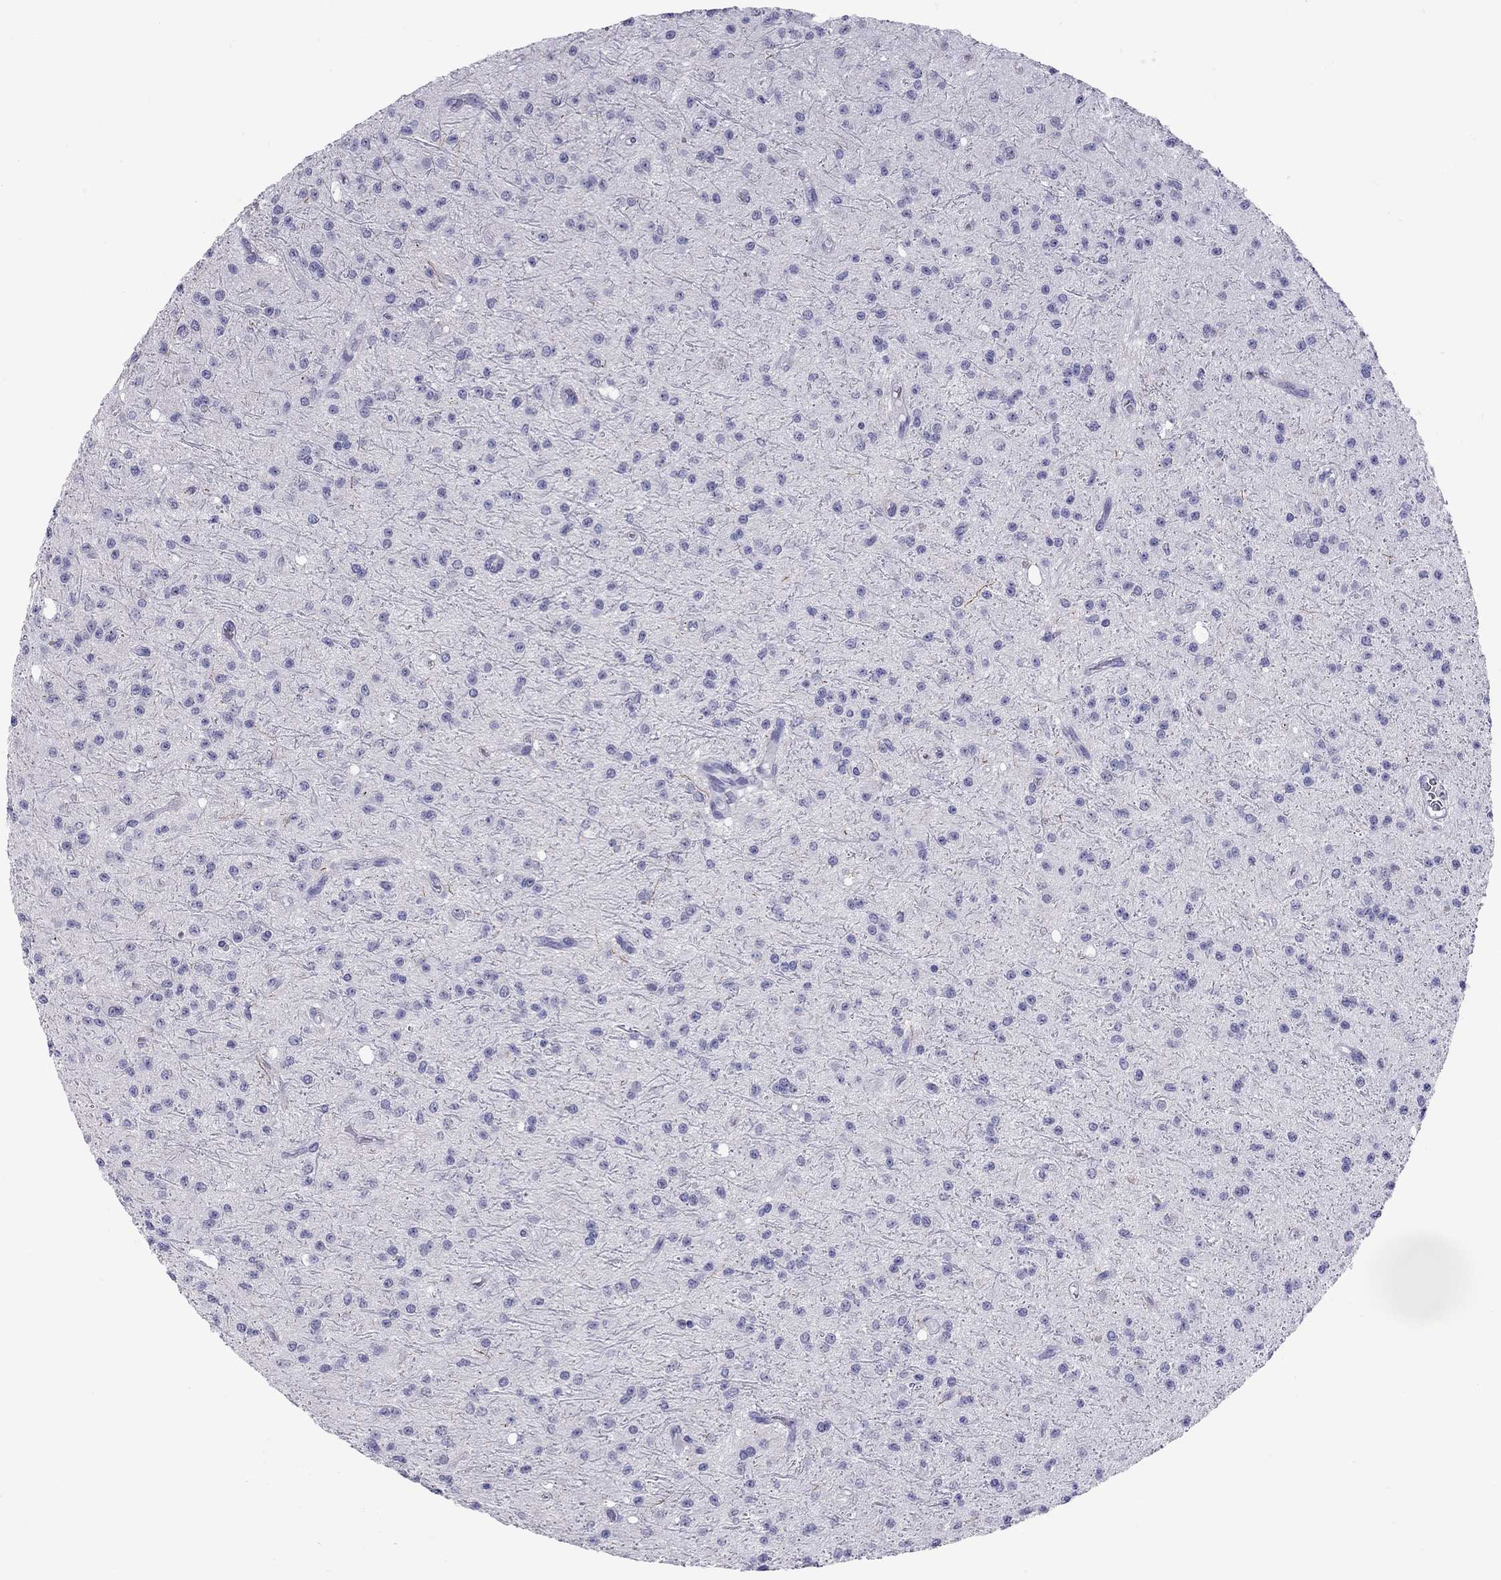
{"staining": {"intensity": "negative", "quantity": "none", "location": "none"}, "tissue": "glioma", "cell_type": "Tumor cells", "image_type": "cancer", "snomed": [{"axis": "morphology", "description": "Glioma, malignant, Low grade"}, {"axis": "topography", "description": "Brain"}], "caption": "Immunohistochemistry photomicrograph of neoplastic tissue: glioma stained with DAB displays no significant protein staining in tumor cells.", "gene": "CHRNB3", "patient": {"sex": "male", "age": 27}}